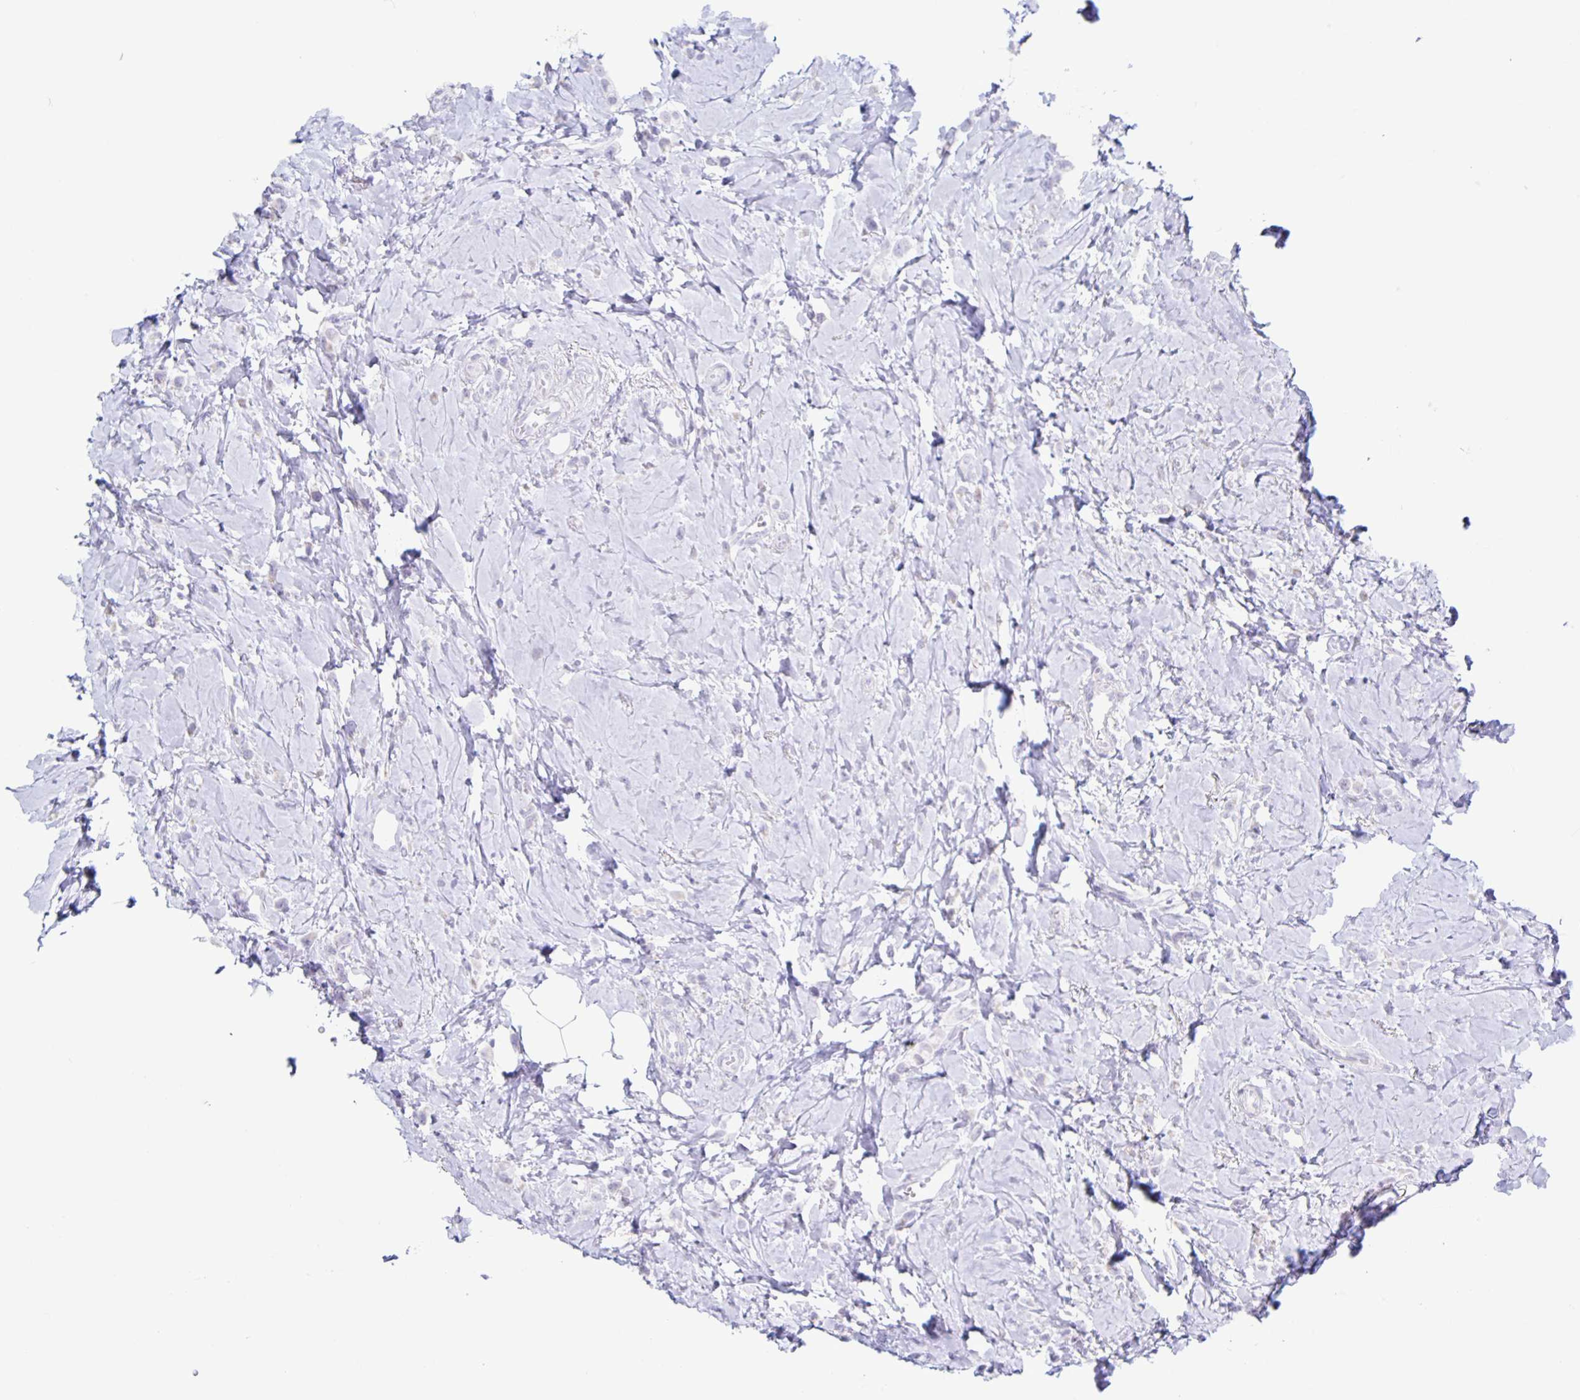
{"staining": {"intensity": "negative", "quantity": "none", "location": "none"}, "tissue": "breast cancer", "cell_type": "Tumor cells", "image_type": "cancer", "snomed": [{"axis": "morphology", "description": "Lobular carcinoma"}, {"axis": "topography", "description": "Breast"}], "caption": "High magnification brightfield microscopy of lobular carcinoma (breast) stained with DAB (3,3'-diaminobenzidine) (brown) and counterstained with hematoxylin (blue): tumor cells show no significant positivity.", "gene": "CT45A5", "patient": {"sex": "female", "age": 66}}